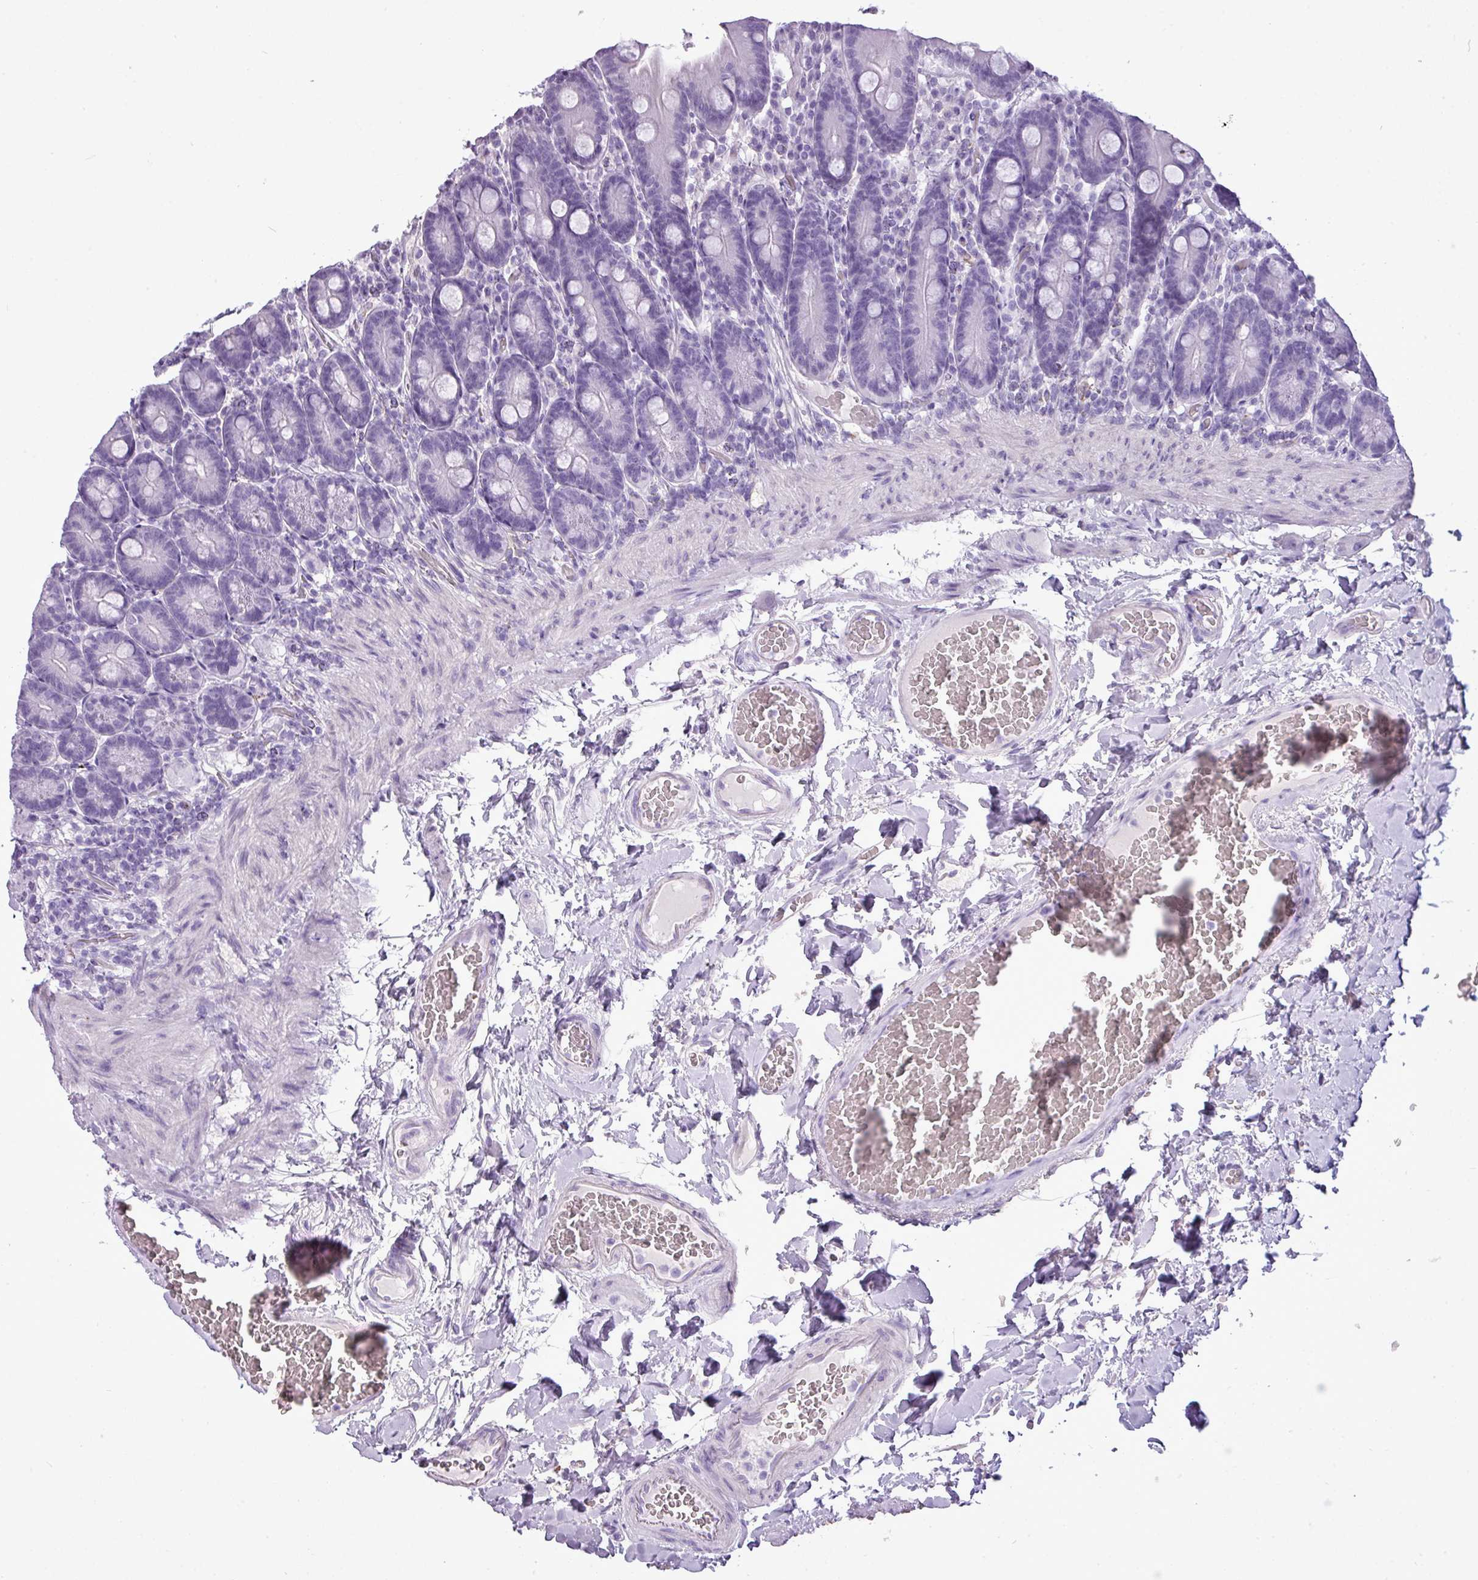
{"staining": {"intensity": "negative", "quantity": "none", "location": "none"}, "tissue": "duodenum", "cell_type": "Glandular cells", "image_type": "normal", "snomed": [{"axis": "morphology", "description": "Normal tissue, NOS"}, {"axis": "topography", "description": "Duodenum"}], "caption": "Immunohistochemistry of benign duodenum shows no staining in glandular cells.", "gene": "RBMXL2", "patient": {"sex": "female", "age": 62}}